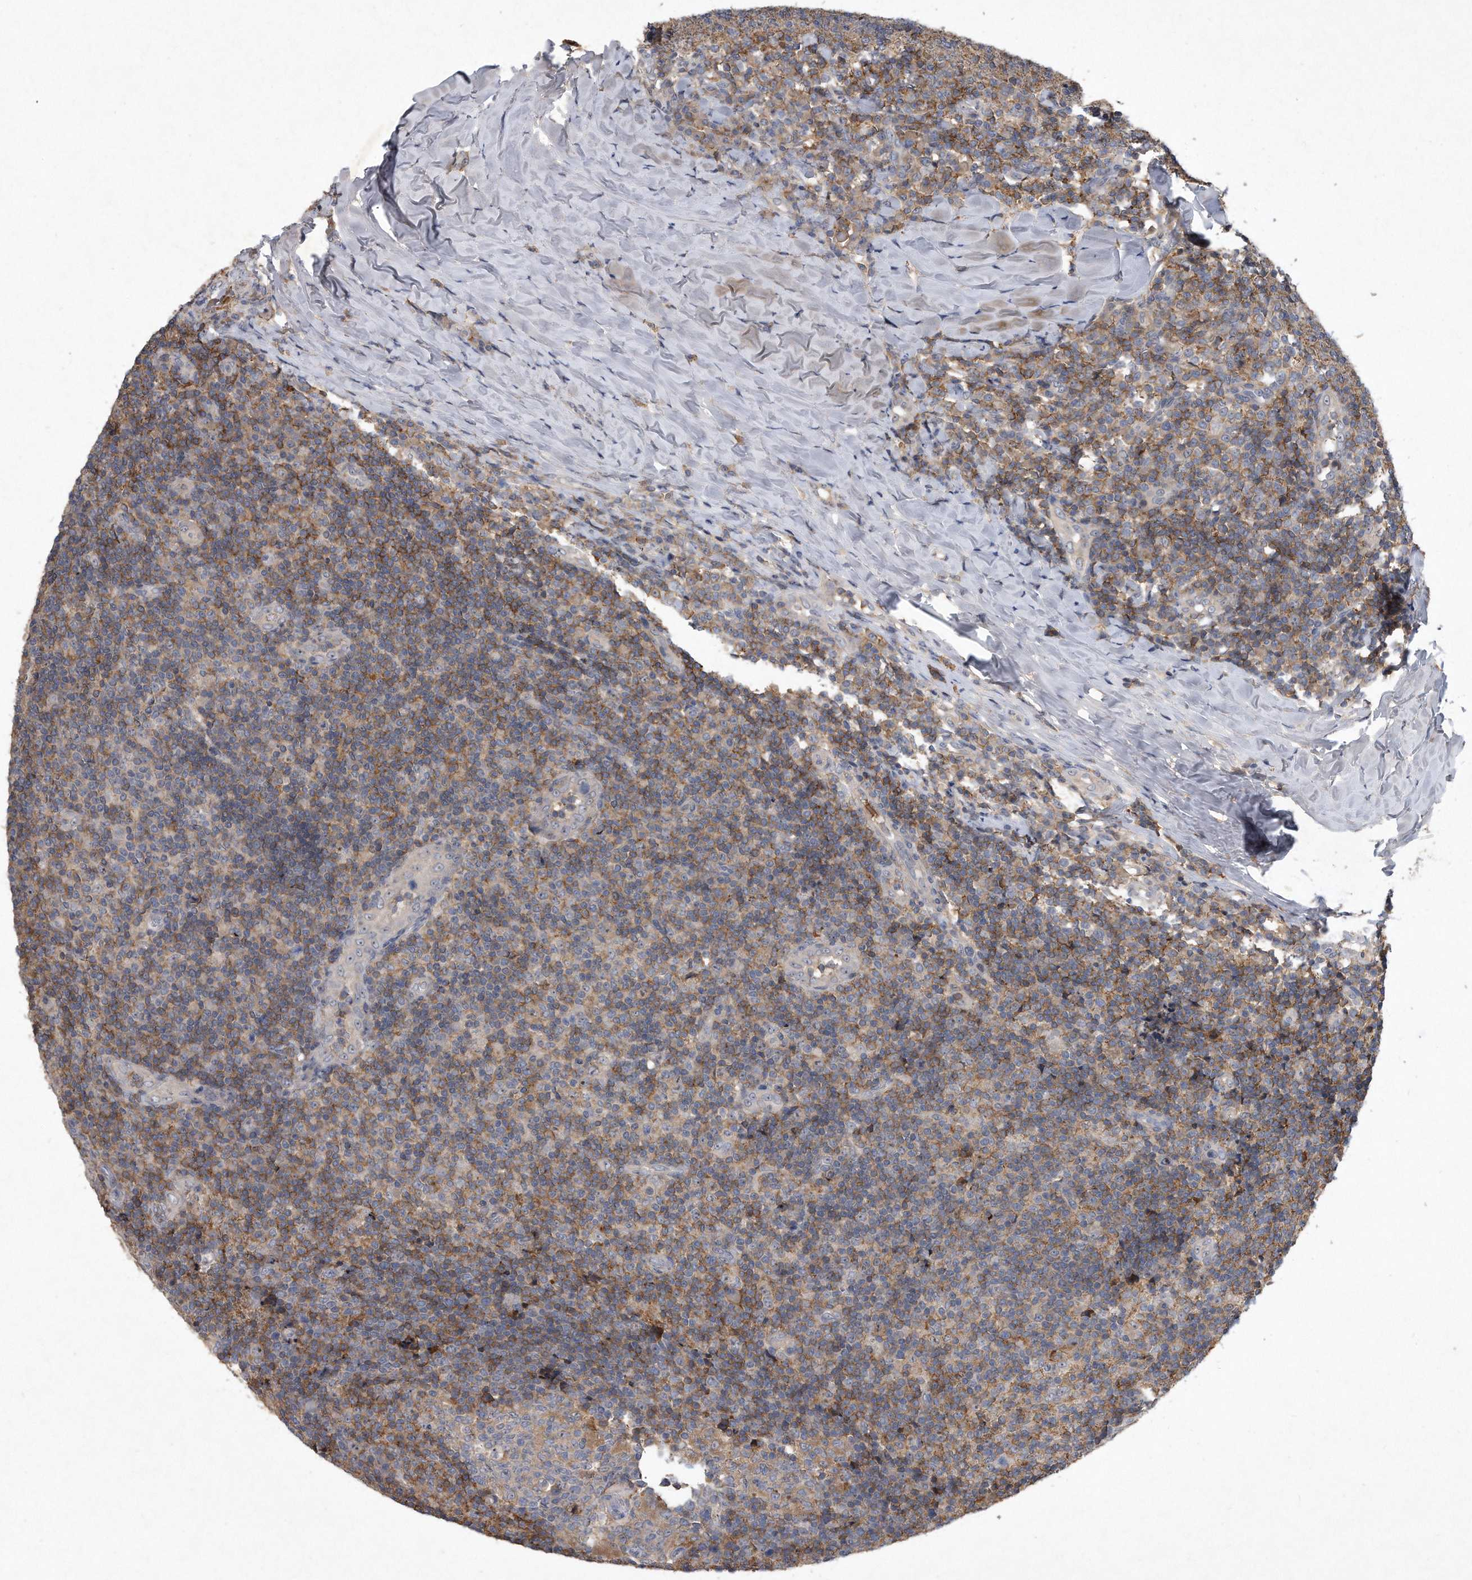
{"staining": {"intensity": "negative", "quantity": "none", "location": "none"}, "tissue": "tonsil", "cell_type": "Germinal center cells", "image_type": "normal", "snomed": [{"axis": "morphology", "description": "Normal tissue, NOS"}, {"axis": "topography", "description": "Tonsil"}], "caption": "Immunohistochemistry micrograph of benign tonsil stained for a protein (brown), which displays no expression in germinal center cells.", "gene": "PGBD2", "patient": {"sex": "female", "age": 19}}